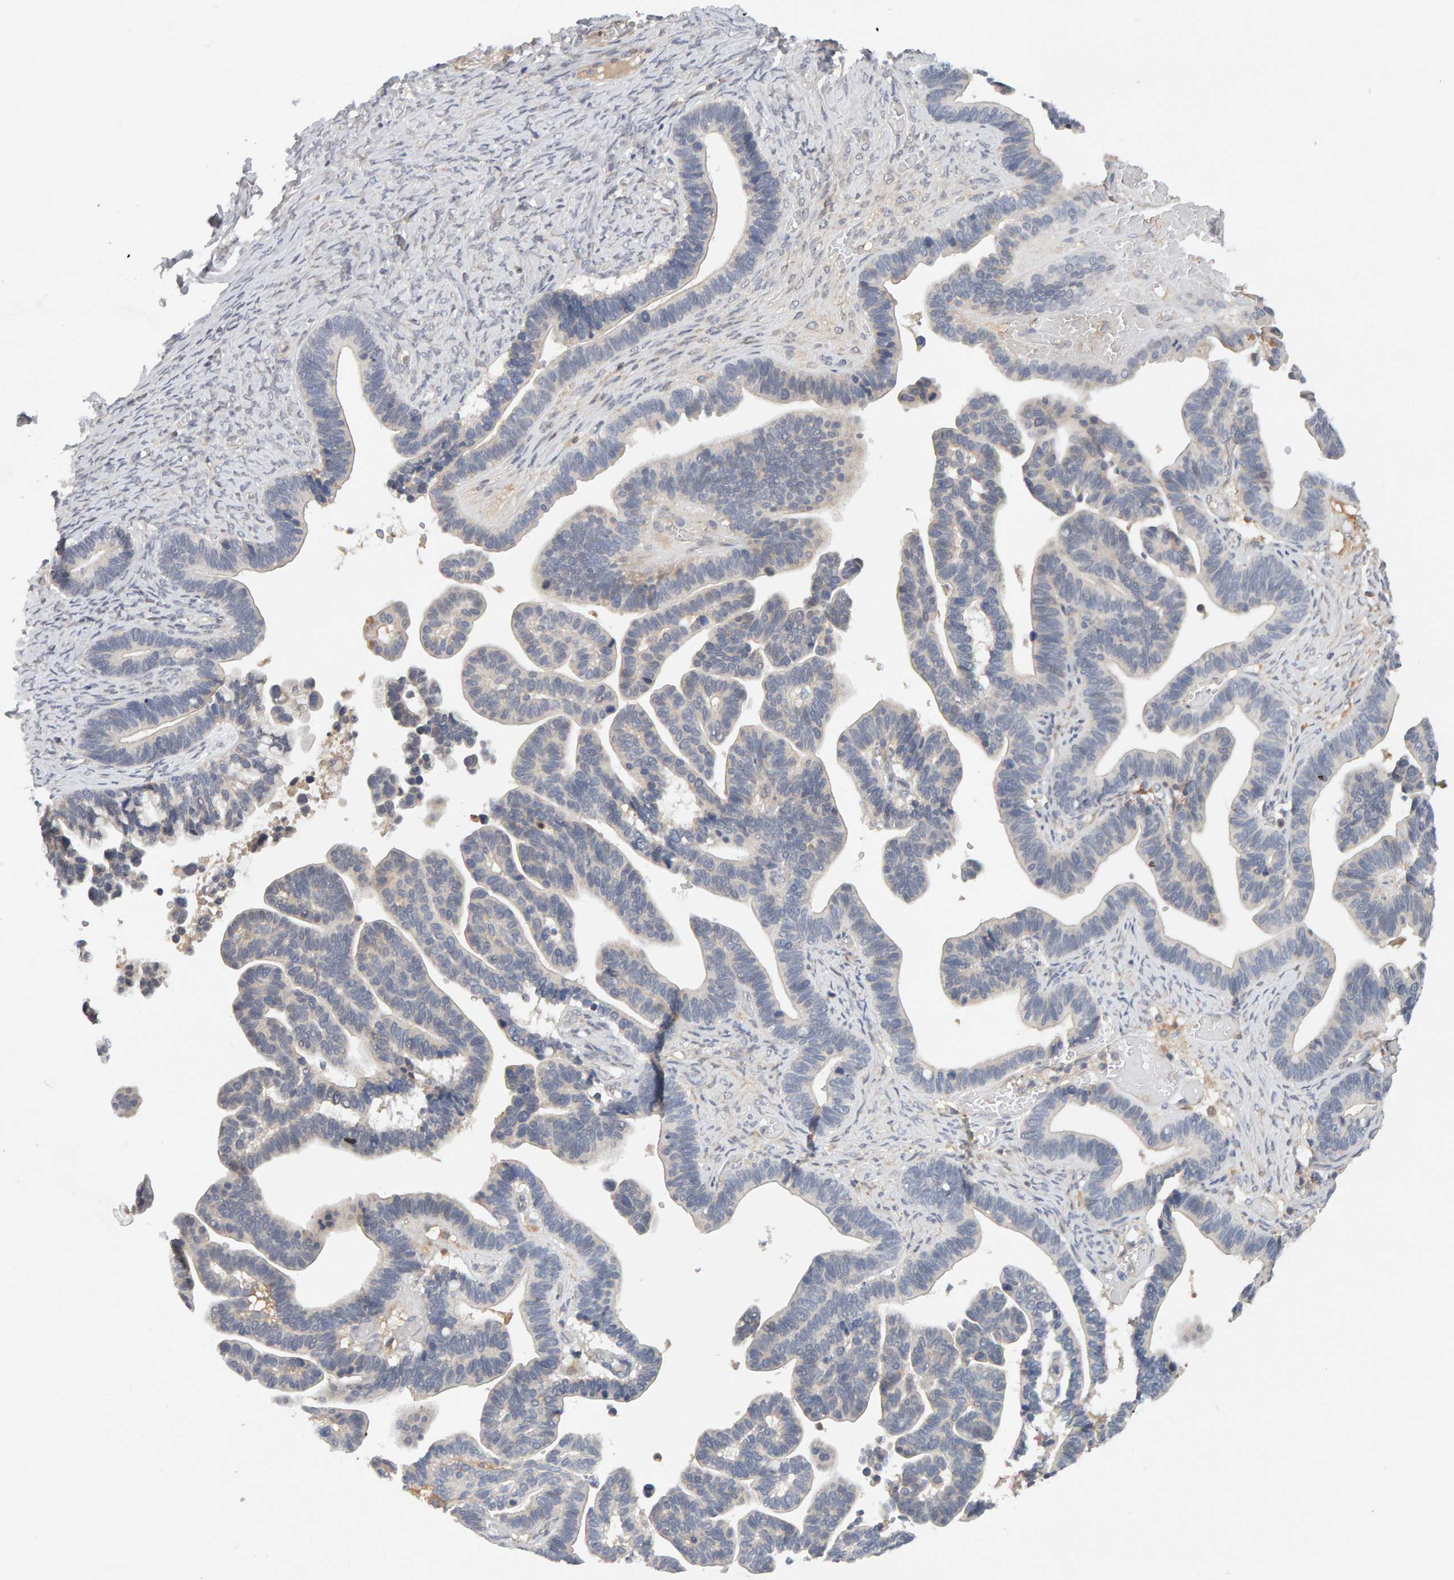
{"staining": {"intensity": "weak", "quantity": "<25%", "location": "cytoplasmic/membranous"}, "tissue": "ovarian cancer", "cell_type": "Tumor cells", "image_type": "cancer", "snomed": [{"axis": "morphology", "description": "Cystadenocarcinoma, serous, NOS"}, {"axis": "topography", "description": "Ovary"}], "caption": "An immunohistochemistry (IHC) image of serous cystadenocarcinoma (ovarian) is shown. There is no staining in tumor cells of serous cystadenocarcinoma (ovarian).", "gene": "NUDCD1", "patient": {"sex": "female", "age": 56}}